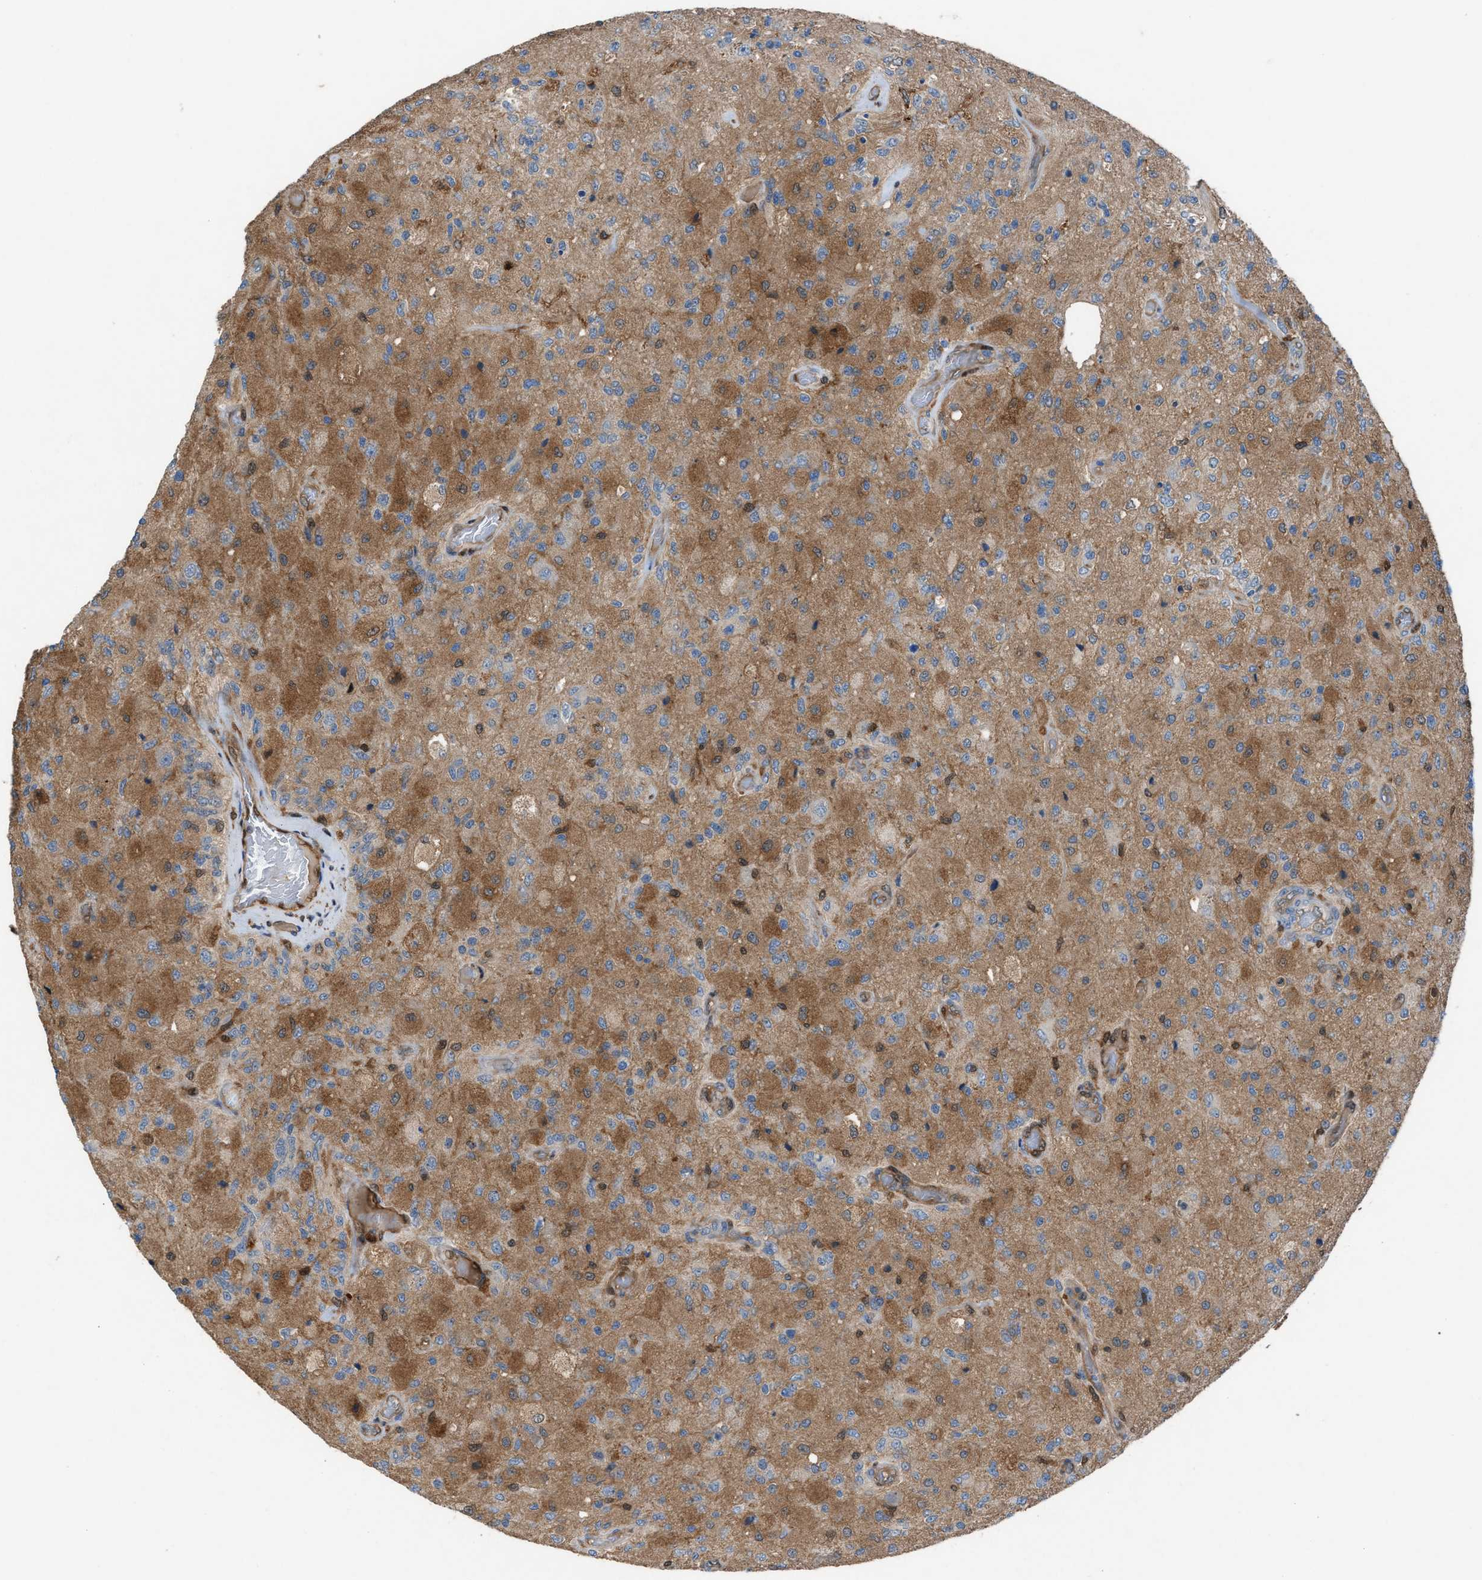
{"staining": {"intensity": "moderate", "quantity": "25%-75%", "location": "cytoplasmic/membranous"}, "tissue": "glioma", "cell_type": "Tumor cells", "image_type": "cancer", "snomed": [{"axis": "morphology", "description": "Normal tissue, NOS"}, {"axis": "morphology", "description": "Glioma, malignant, High grade"}, {"axis": "topography", "description": "Cerebral cortex"}], "caption": "Immunohistochemistry micrograph of neoplastic tissue: human glioma stained using immunohistochemistry displays medium levels of moderate protein expression localized specifically in the cytoplasmic/membranous of tumor cells, appearing as a cytoplasmic/membranous brown color.", "gene": "TPK1", "patient": {"sex": "male", "age": 77}}